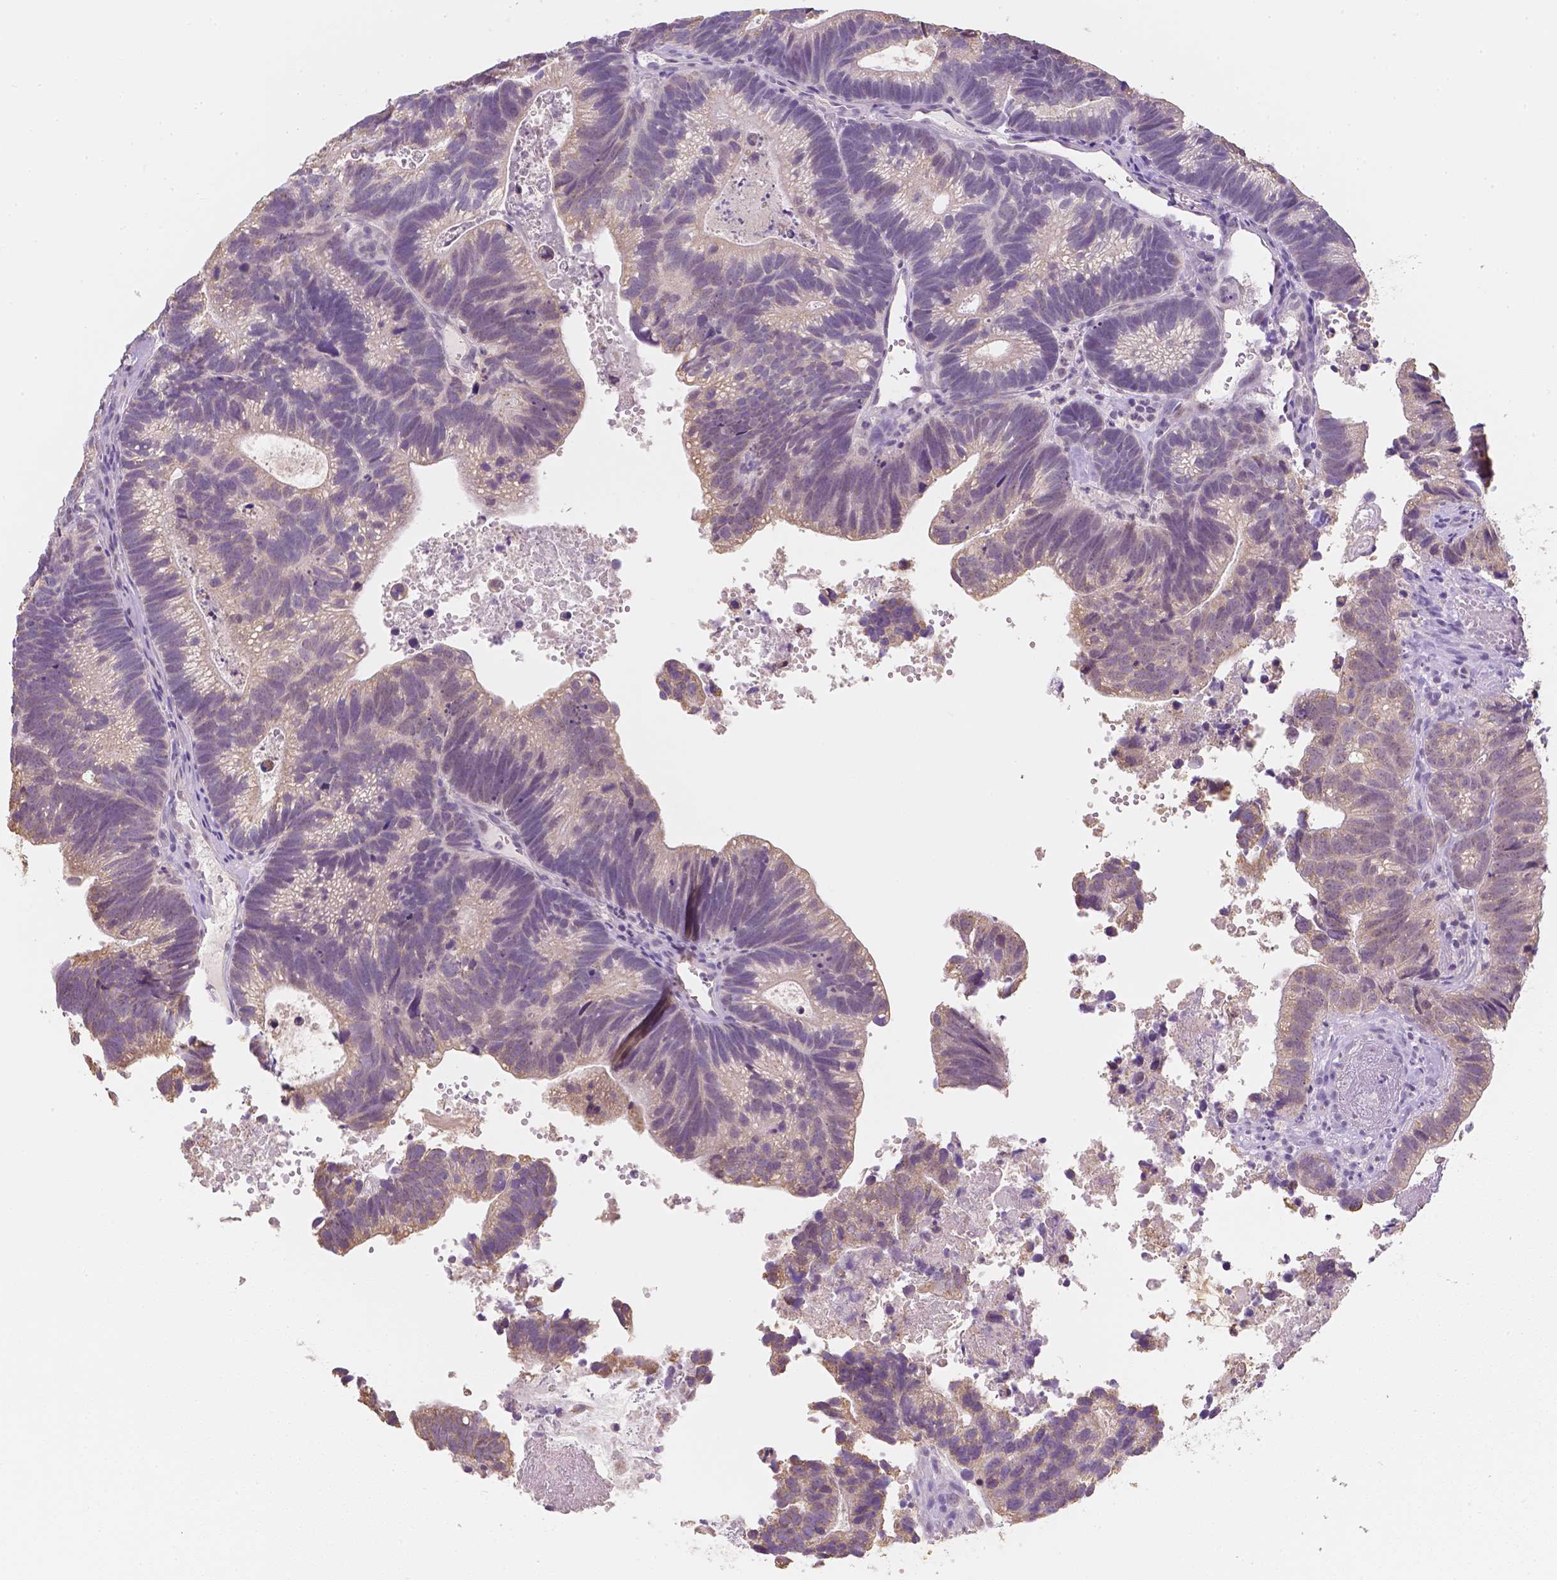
{"staining": {"intensity": "negative", "quantity": "none", "location": "none"}, "tissue": "head and neck cancer", "cell_type": "Tumor cells", "image_type": "cancer", "snomed": [{"axis": "morphology", "description": "Adenocarcinoma, NOS"}, {"axis": "topography", "description": "Head-Neck"}], "caption": "Immunohistochemistry of head and neck cancer (adenocarcinoma) exhibits no expression in tumor cells.", "gene": "NVL", "patient": {"sex": "male", "age": 62}}